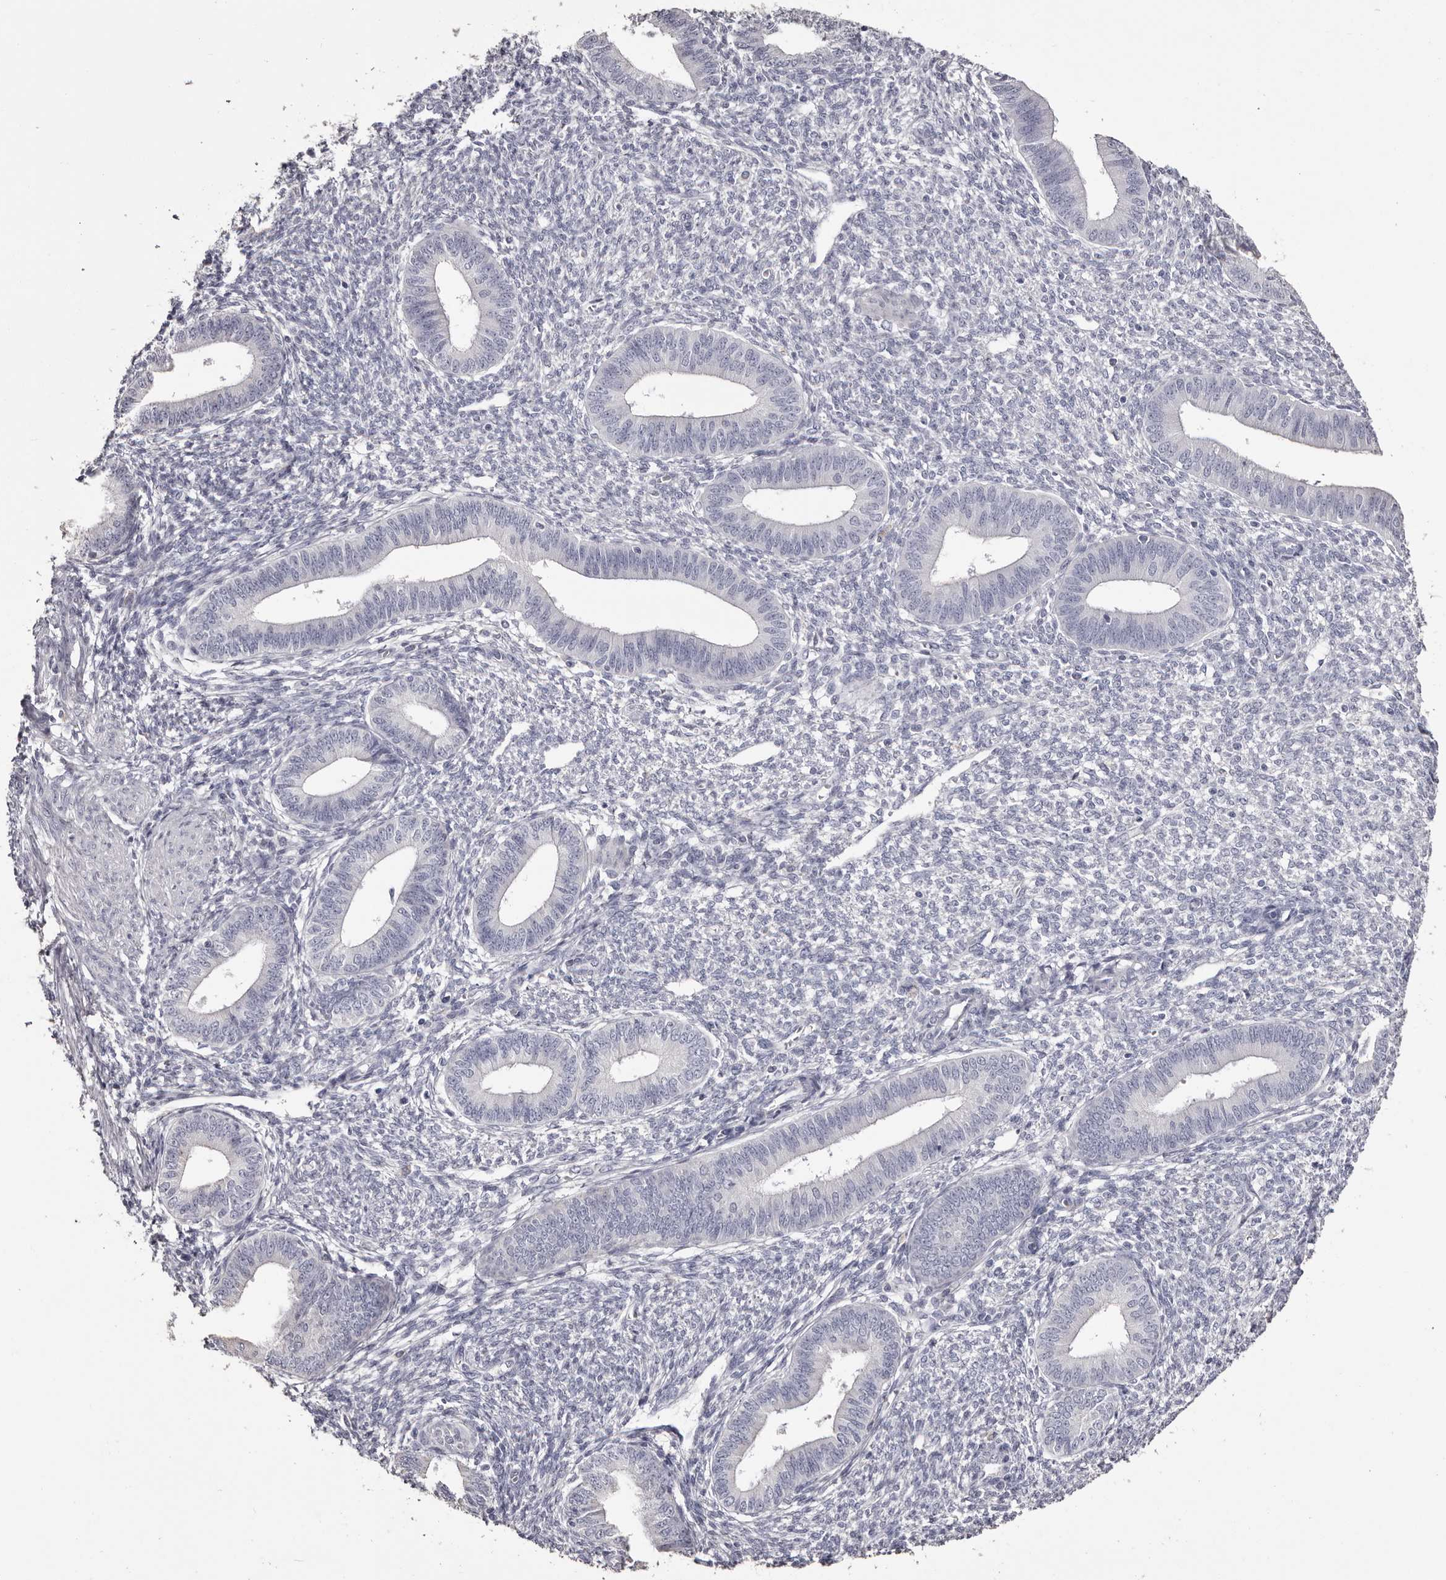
{"staining": {"intensity": "negative", "quantity": "none", "location": "none"}, "tissue": "endometrium", "cell_type": "Cells in endometrial stroma", "image_type": "normal", "snomed": [{"axis": "morphology", "description": "Normal tissue, NOS"}, {"axis": "topography", "description": "Endometrium"}], "caption": "DAB (3,3'-diaminobenzidine) immunohistochemical staining of benign endometrium exhibits no significant expression in cells in endometrial stroma.", "gene": "CA6", "patient": {"sex": "female", "age": 46}}